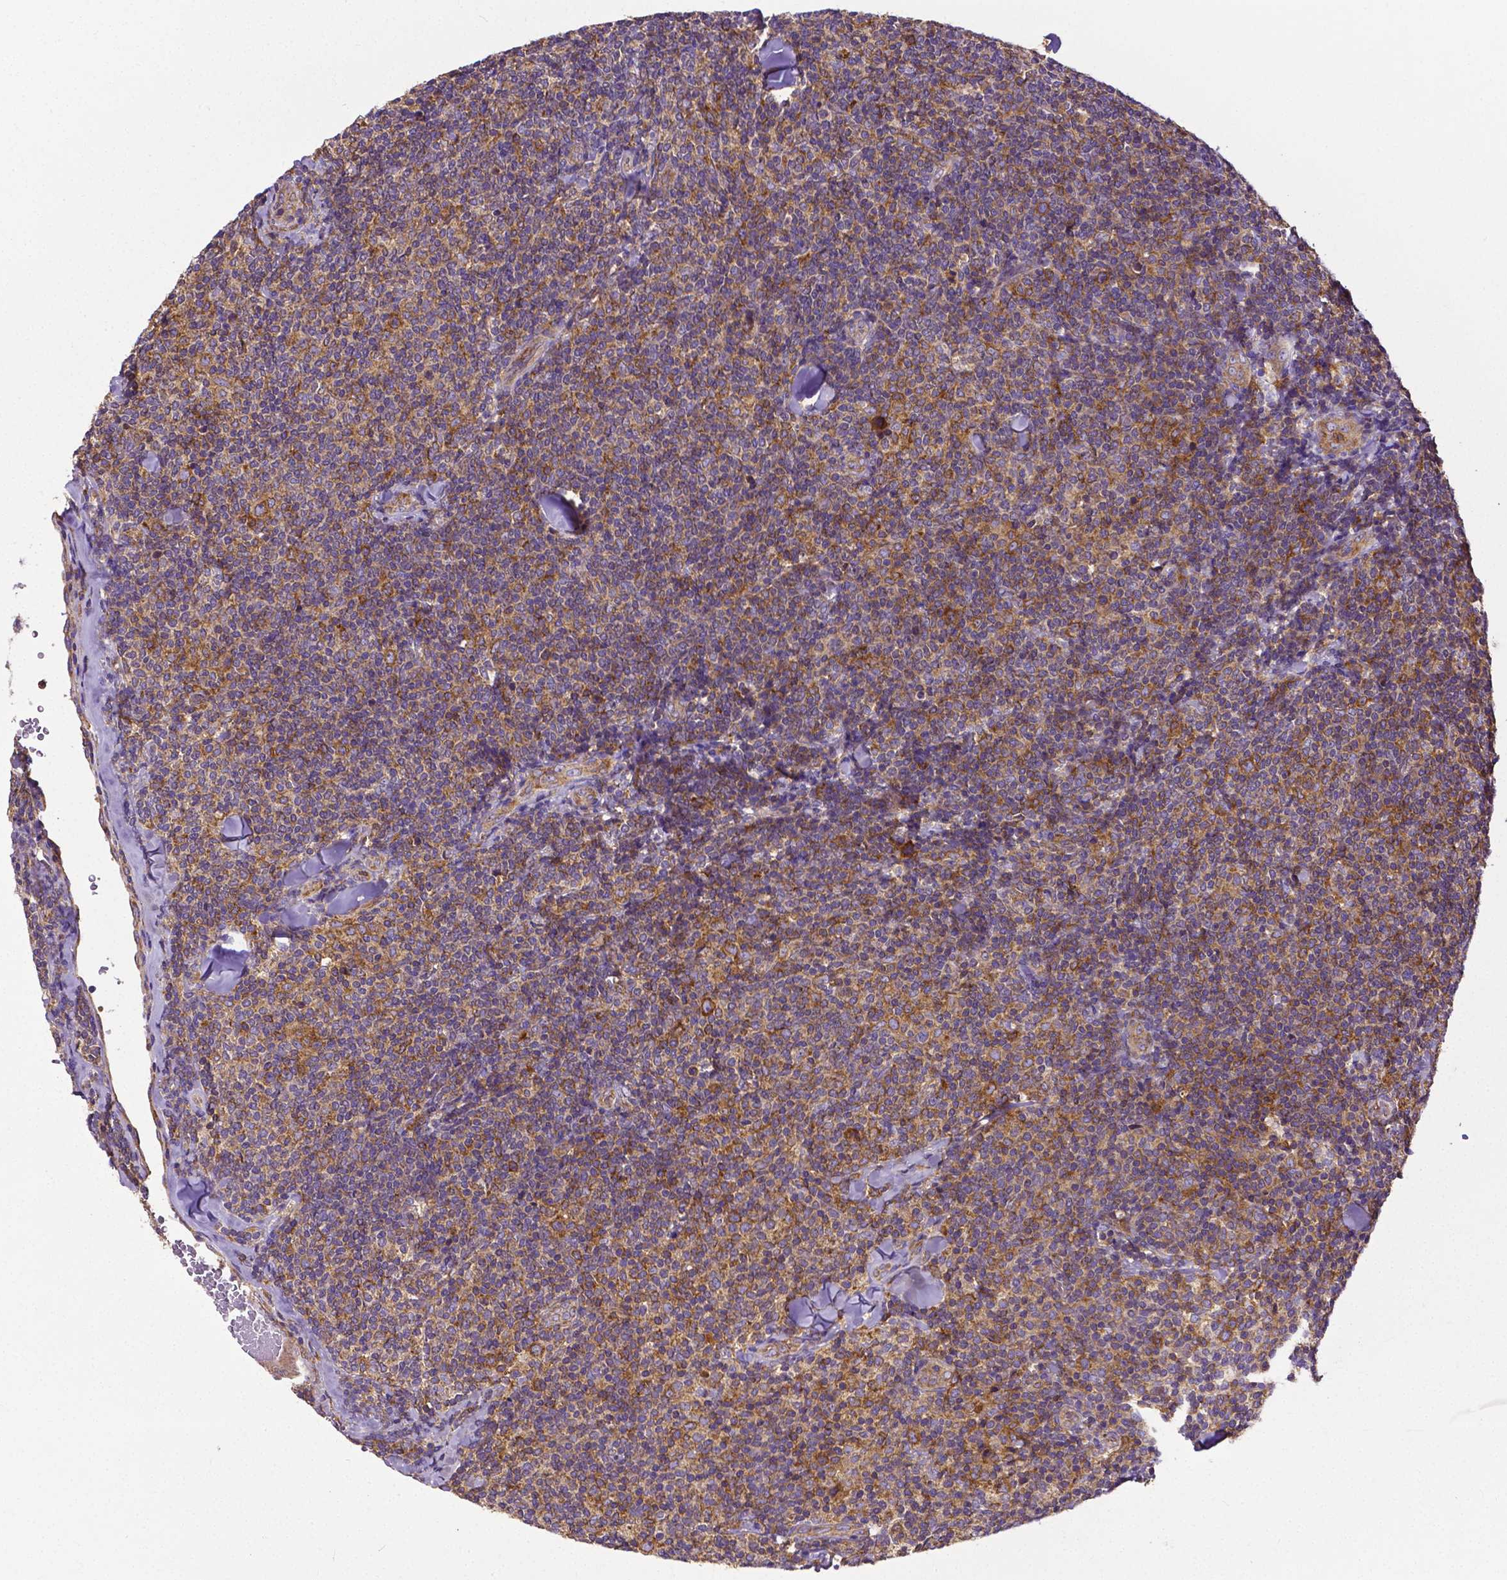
{"staining": {"intensity": "moderate", "quantity": ">75%", "location": "cytoplasmic/membranous"}, "tissue": "lymphoma", "cell_type": "Tumor cells", "image_type": "cancer", "snomed": [{"axis": "morphology", "description": "Malignant lymphoma, non-Hodgkin's type, Low grade"}, {"axis": "topography", "description": "Lymph node"}], "caption": "A histopathology image of human lymphoma stained for a protein shows moderate cytoplasmic/membranous brown staining in tumor cells. The staining was performed using DAB, with brown indicating positive protein expression. Nuclei are stained blue with hematoxylin.", "gene": "DICER1", "patient": {"sex": "female", "age": 56}}